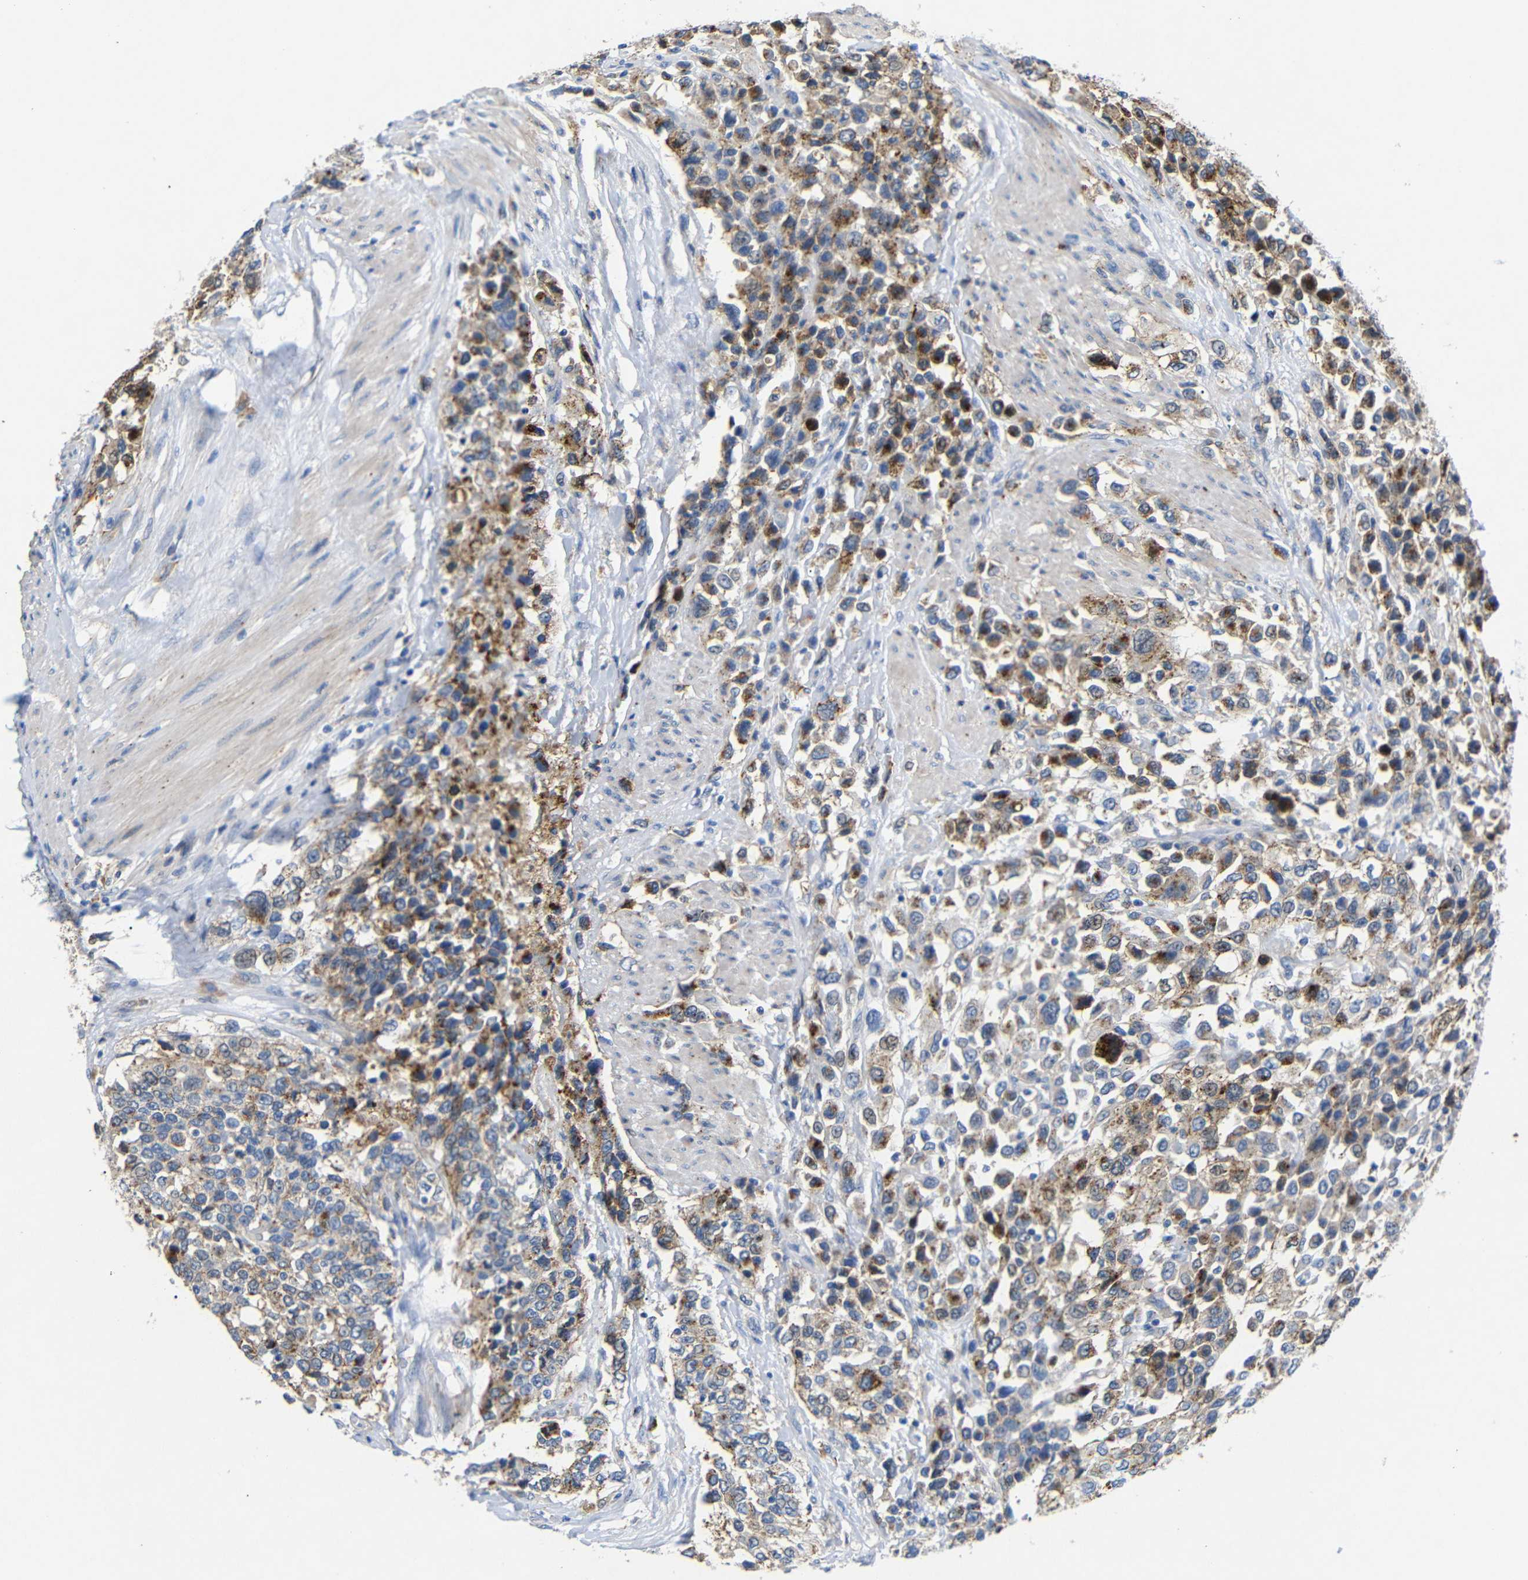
{"staining": {"intensity": "moderate", "quantity": "25%-75%", "location": "cytoplasmic/membranous"}, "tissue": "urothelial cancer", "cell_type": "Tumor cells", "image_type": "cancer", "snomed": [{"axis": "morphology", "description": "Urothelial carcinoma, High grade"}, {"axis": "topography", "description": "Urinary bladder"}], "caption": "Brown immunohistochemical staining in human urothelial cancer reveals moderate cytoplasmic/membranous staining in about 25%-75% of tumor cells.", "gene": "SDCBP", "patient": {"sex": "female", "age": 80}}